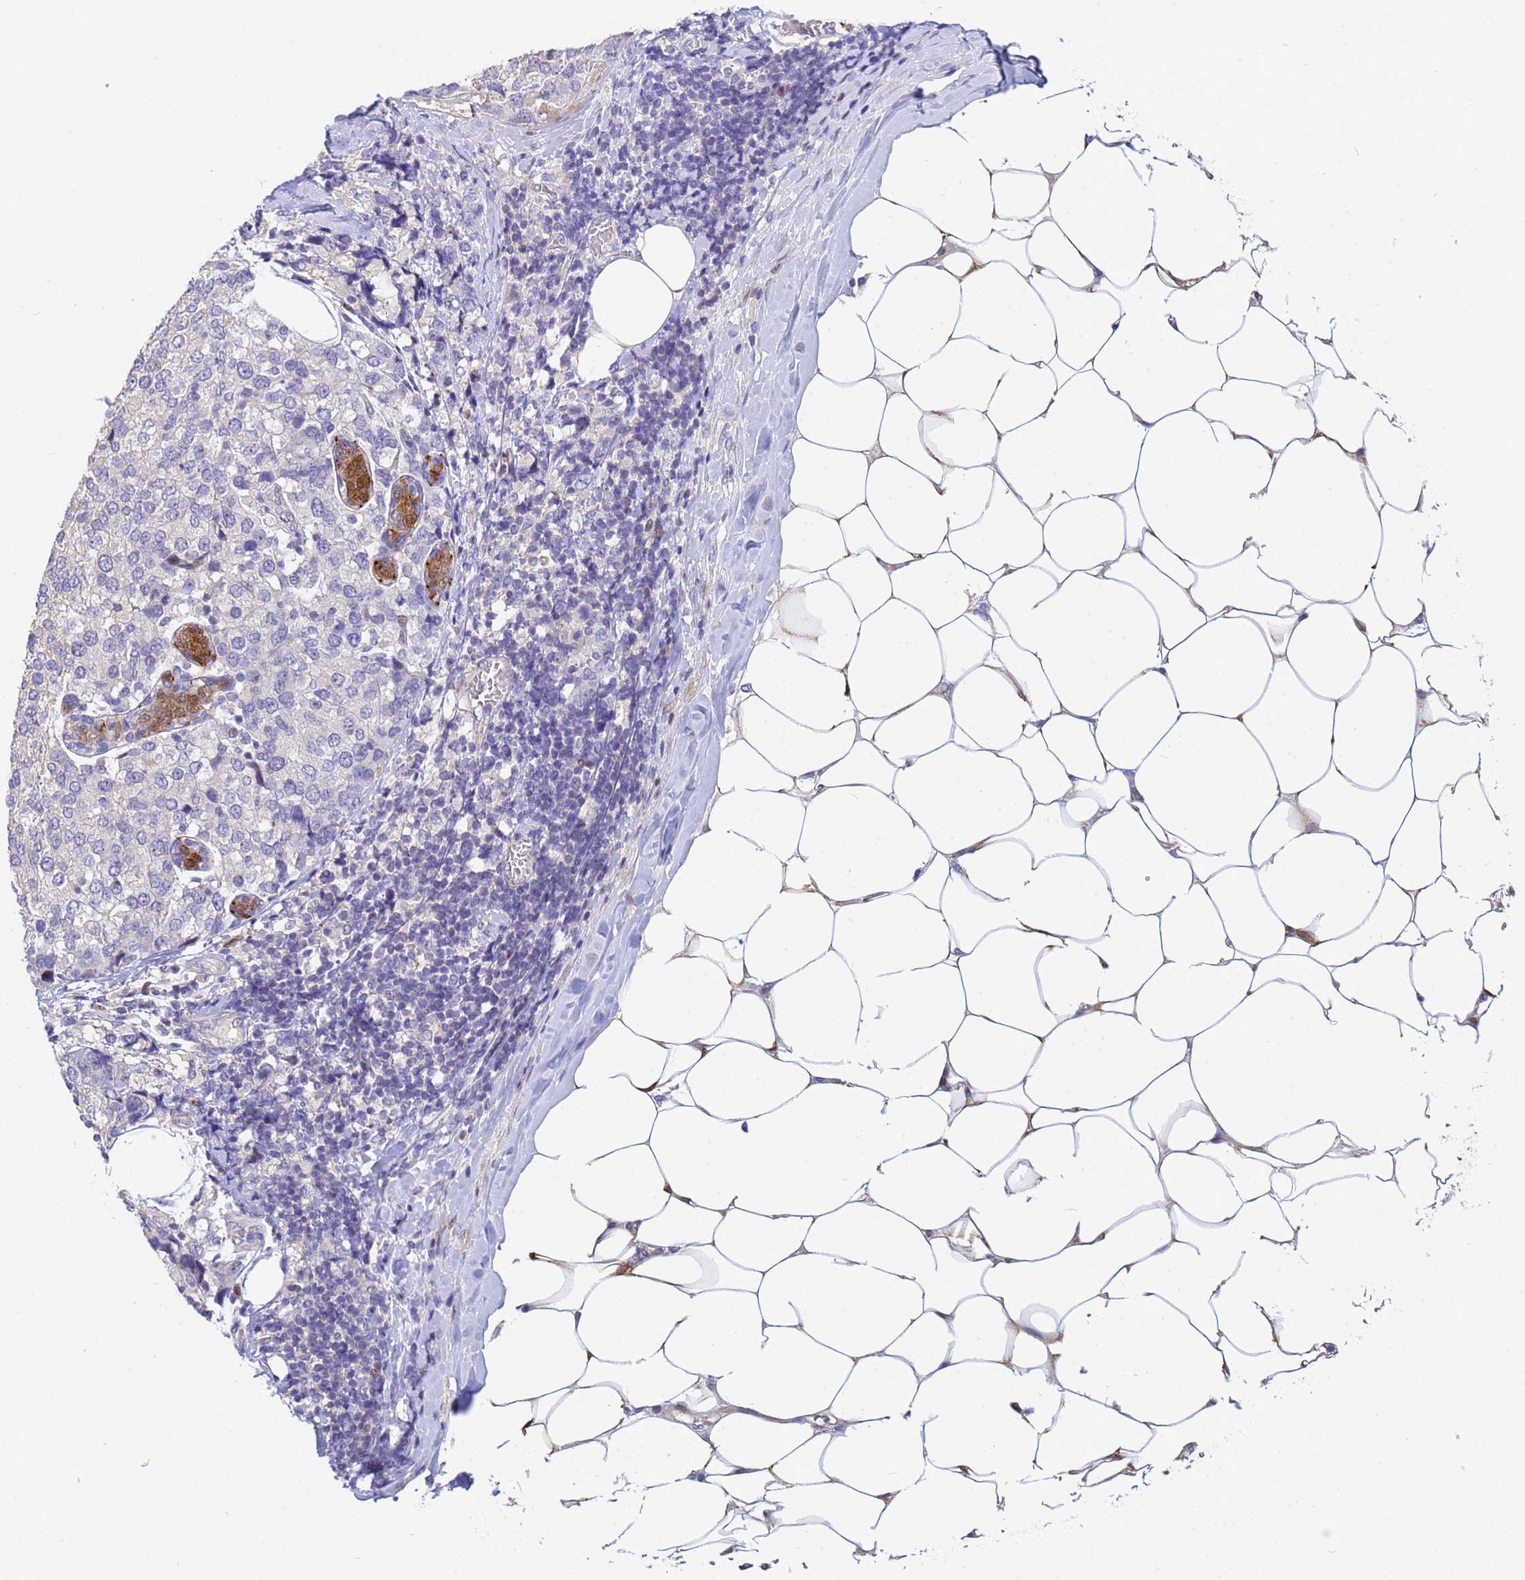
{"staining": {"intensity": "negative", "quantity": "none", "location": "none"}, "tissue": "breast cancer", "cell_type": "Tumor cells", "image_type": "cancer", "snomed": [{"axis": "morphology", "description": "Lobular carcinoma"}, {"axis": "topography", "description": "Breast"}], "caption": "High power microscopy histopathology image of an IHC micrograph of lobular carcinoma (breast), revealing no significant expression in tumor cells.", "gene": "PPP6R1", "patient": {"sex": "female", "age": 59}}